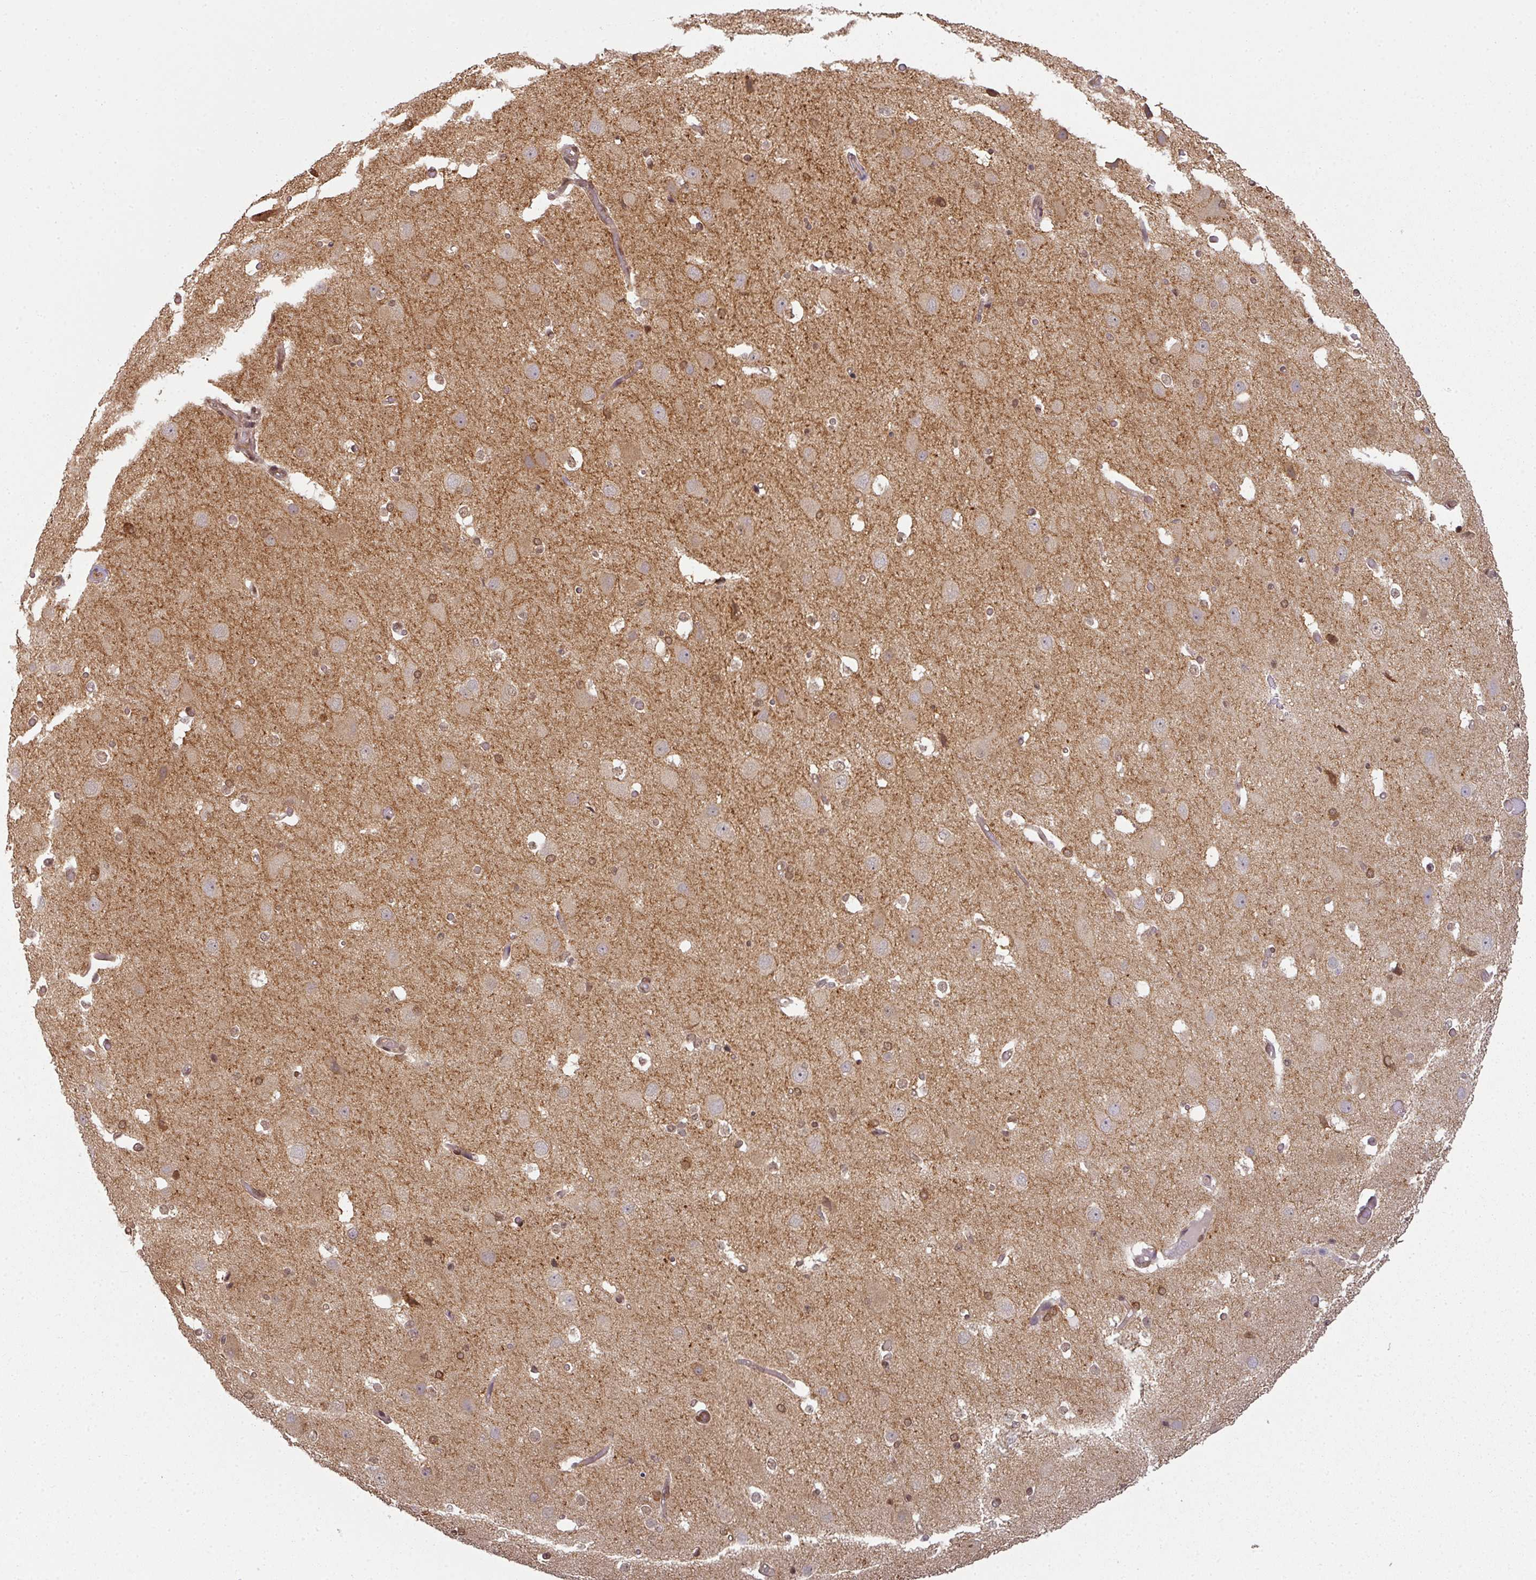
{"staining": {"intensity": "moderate", "quantity": "<25%", "location": "cytoplasmic/membranous"}, "tissue": "cerebral cortex", "cell_type": "Endothelial cells", "image_type": "normal", "snomed": [{"axis": "morphology", "description": "Normal tissue, NOS"}, {"axis": "morphology", "description": "Inflammation, NOS"}, {"axis": "topography", "description": "Cerebral cortex"}], "caption": "IHC of unremarkable human cerebral cortex displays low levels of moderate cytoplasmic/membranous expression in about <25% of endothelial cells. The protein is shown in brown color, while the nuclei are stained blue.", "gene": "SIK3", "patient": {"sex": "male", "age": 6}}